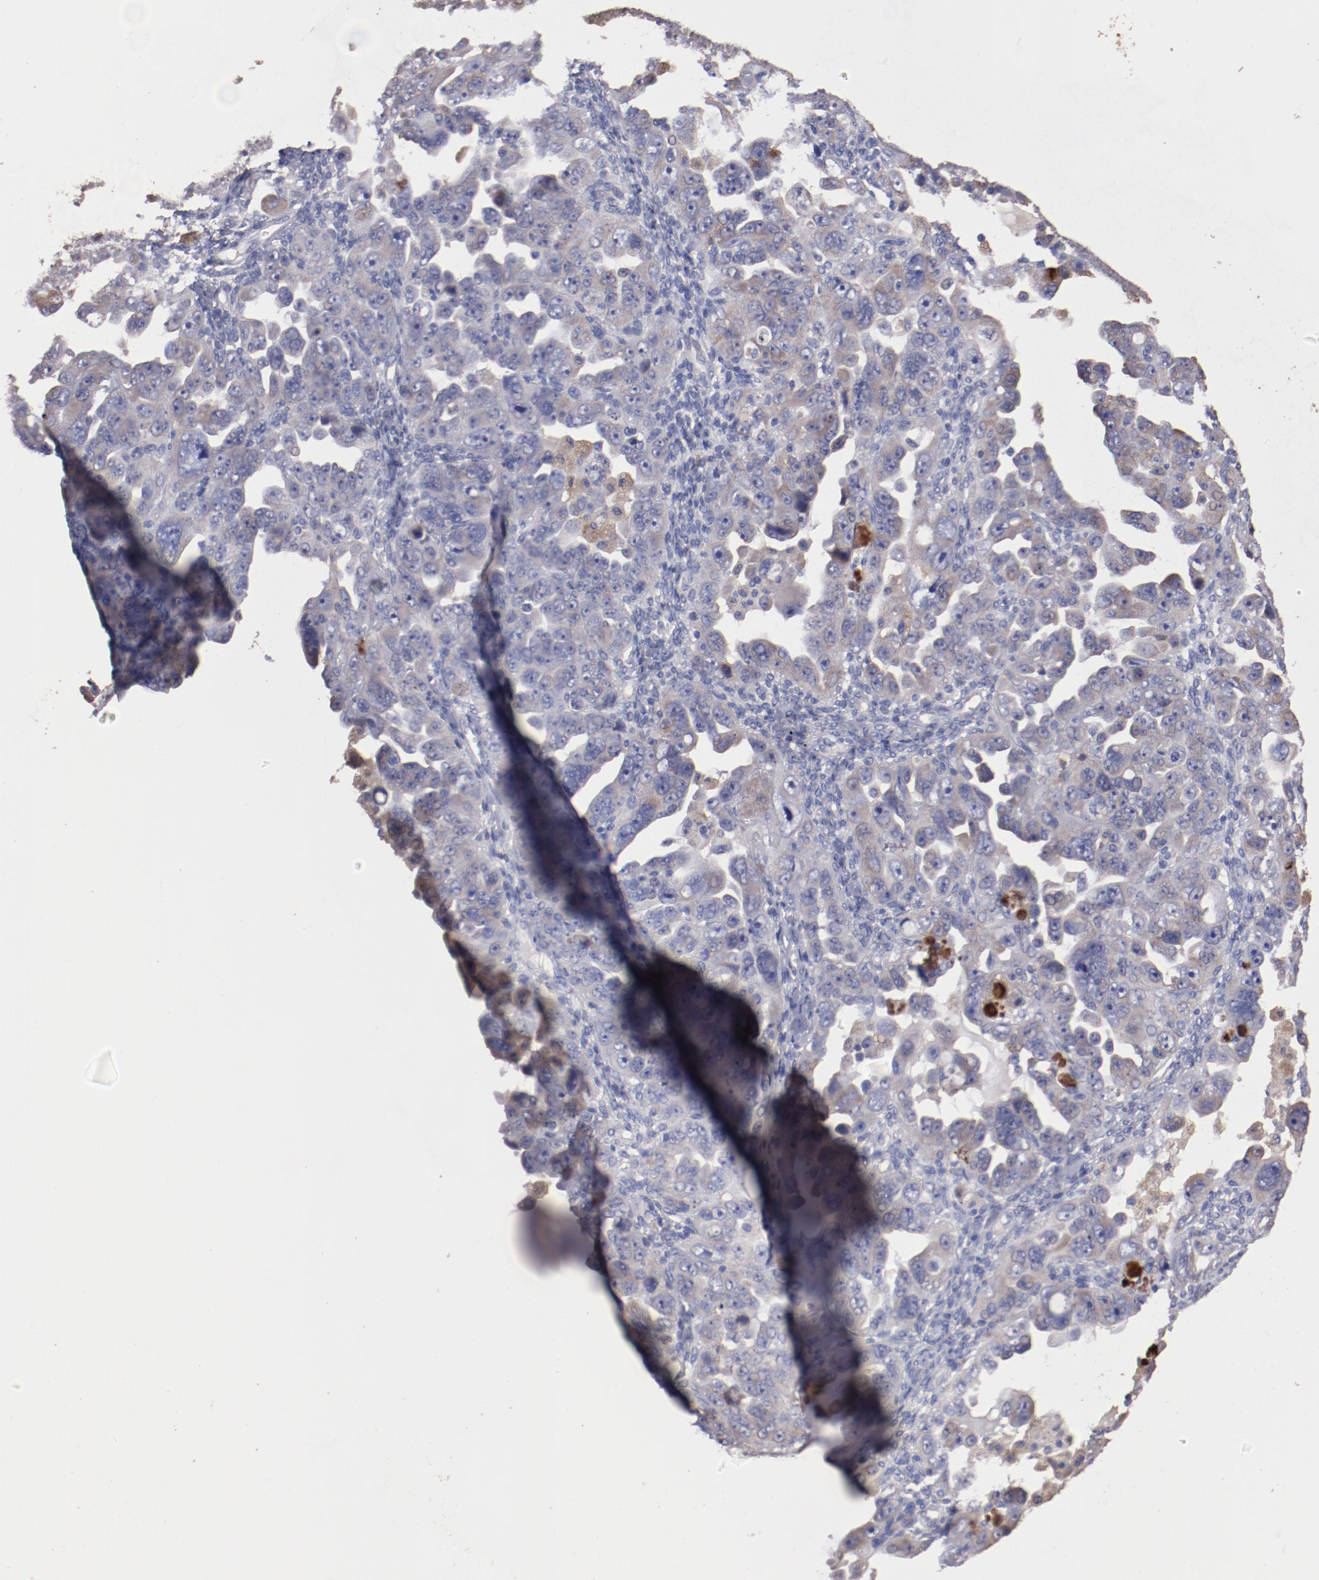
{"staining": {"intensity": "negative", "quantity": "none", "location": "none"}, "tissue": "ovarian cancer", "cell_type": "Tumor cells", "image_type": "cancer", "snomed": [{"axis": "morphology", "description": "Cystadenocarcinoma, serous, NOS"}, {"axis": "topography", "description": "Ovary"}], "caption": "Human ovarian cancer stained for a protein using immunohistochemistry (IHC) reveals no positivity in tumor cells.", "gene": "NFKBIE", "patient": {"sex": "female", "age": 66}}